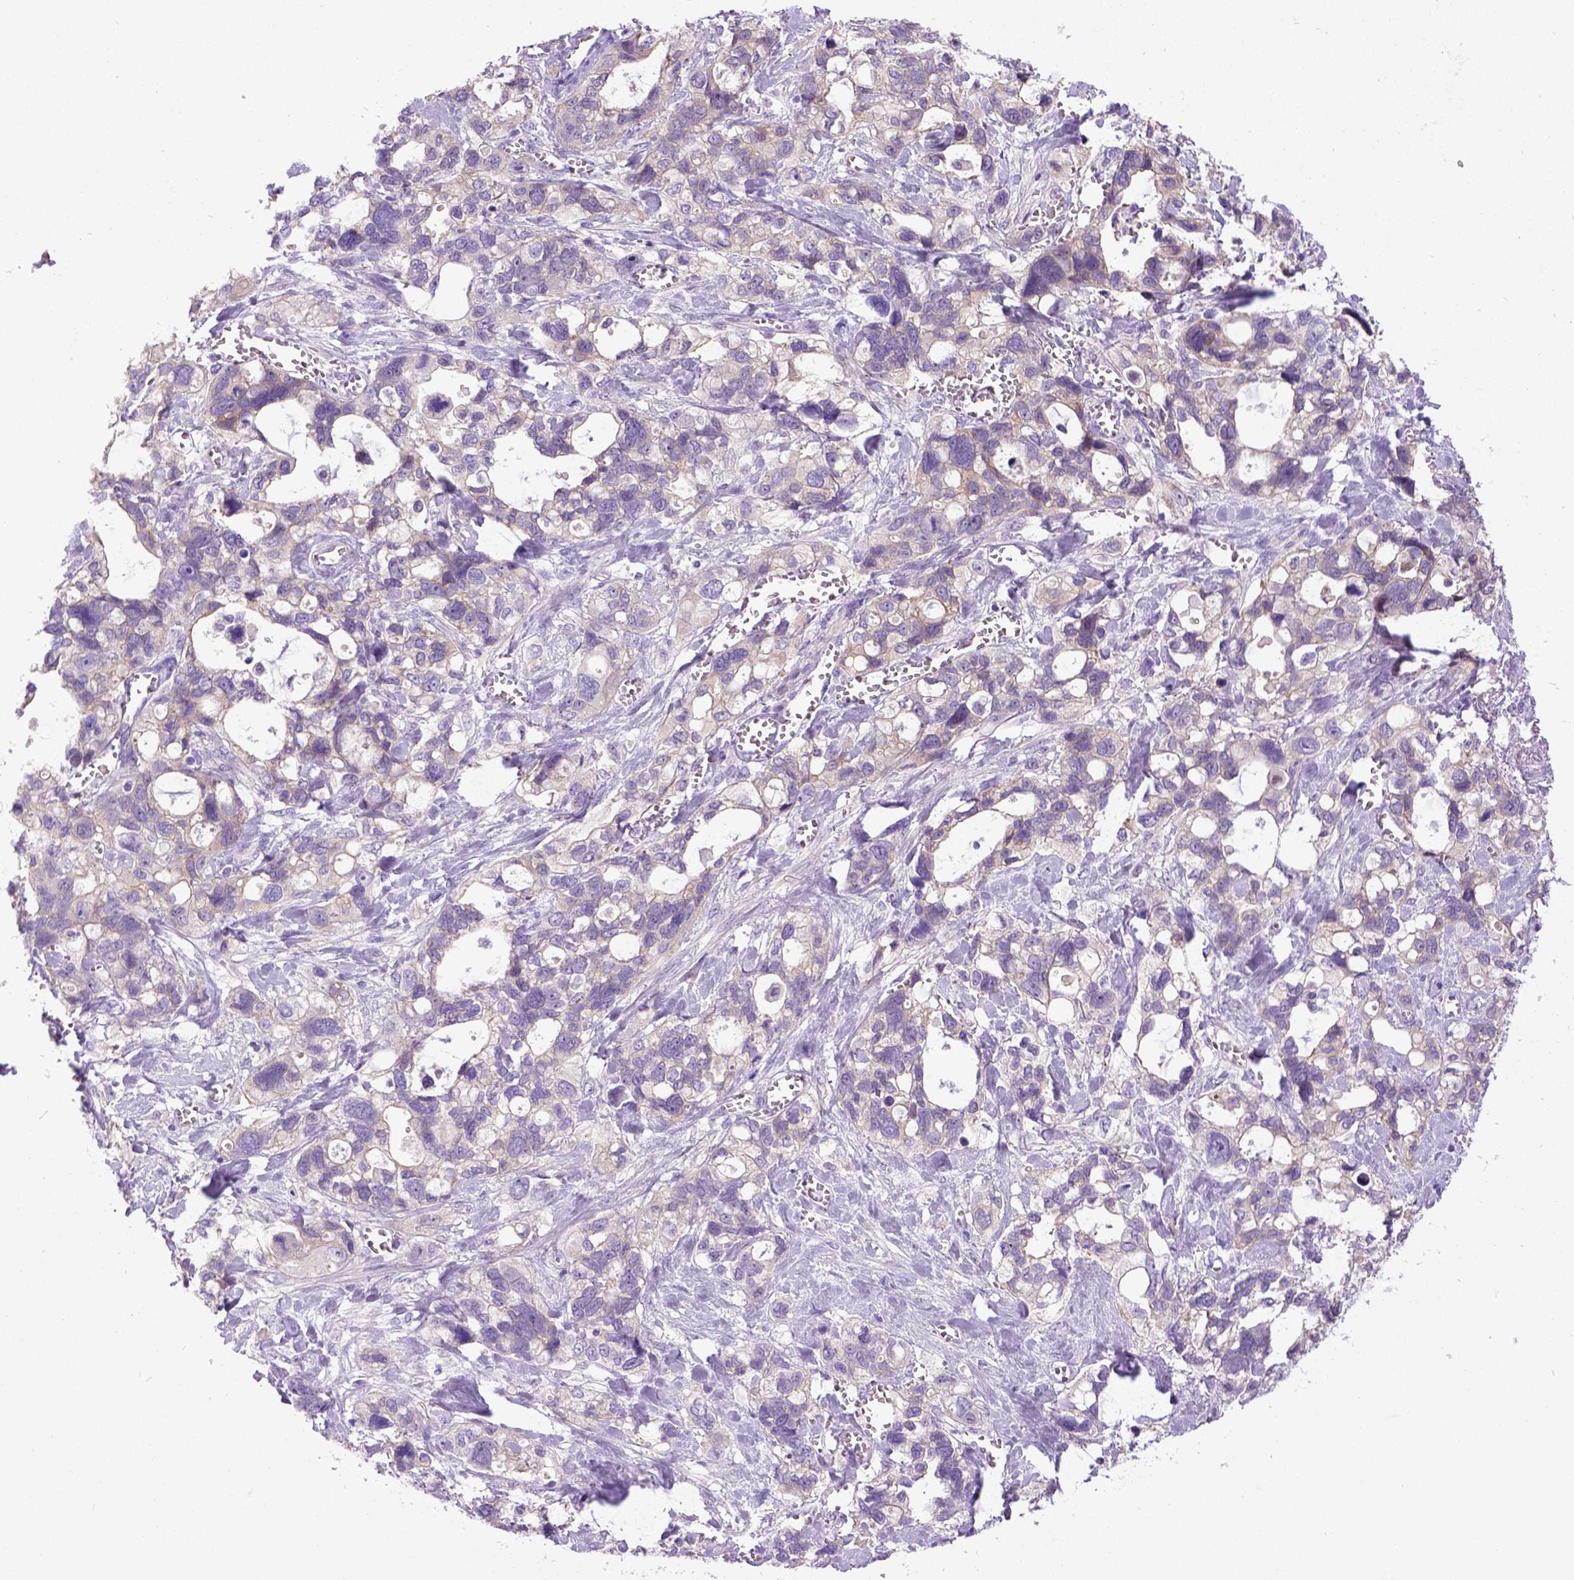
{"staining": {"intensity": "weak", "quantity": "25%-75%", "location": "cytoplasmic/membranous"}, "tissue": "stomach cancer", "cell_type": "Tumor cells", "image_type": "cancer", "snomed": [{"axis": "morphology", "description": "Adenocarcinoma, NOS"}, {"axis": "topography", "description": "Stomach, upper"}], "caption": "Tumor cells exhibit low levels of weak cytoplasmic/membranous positivity in about 25%-75% of cells in human stomach cancer.", "gene": "NEK5", "patient": {"sex": "female", "age": 81}}